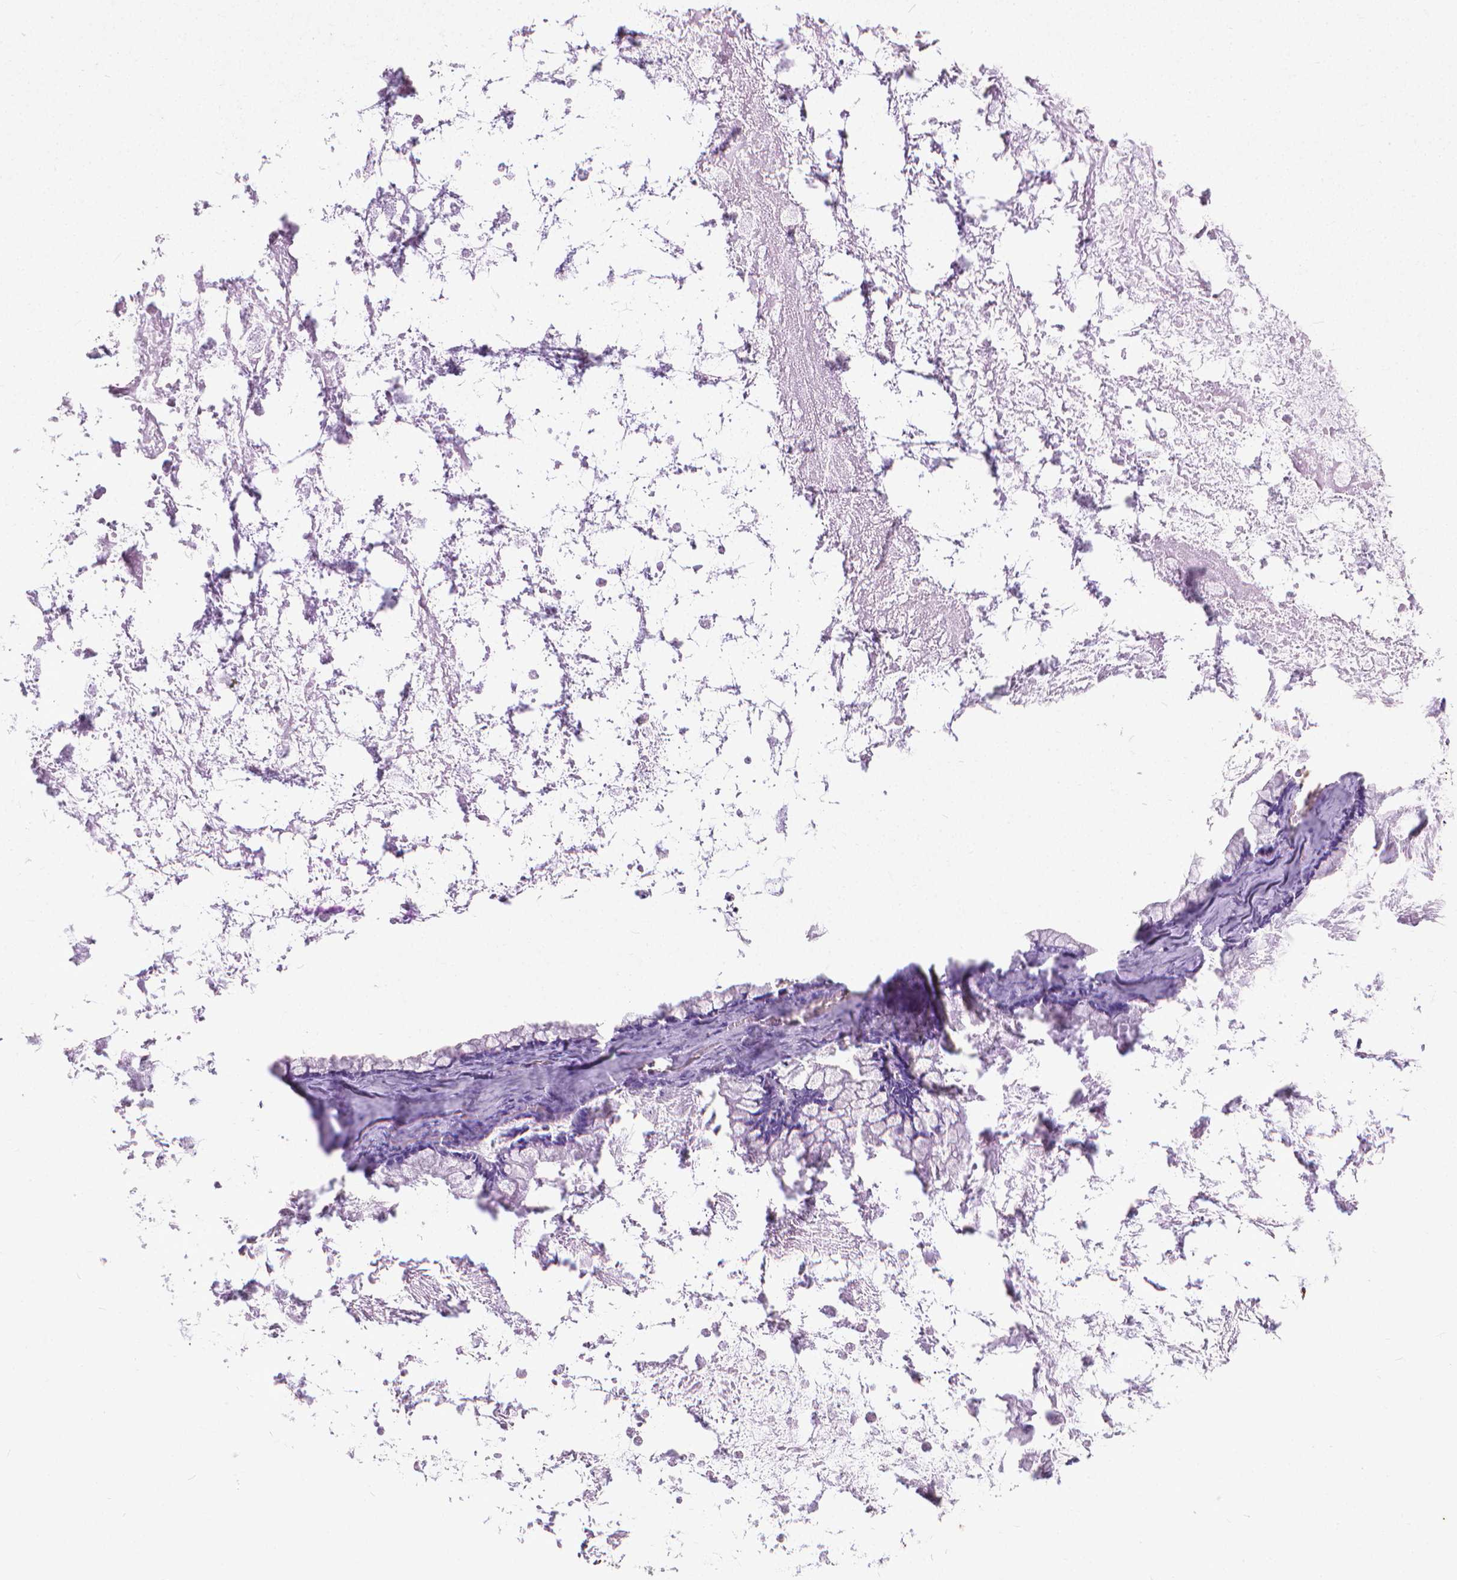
{"staining": {"intensity": "negative", "quantity": "none", "location": "none"}, "tissue": "ovarian cancer", "cell_type": "Tumor cells", "image_type": "cancer", "snomed": [{"axis": "morphology", "description": "Cystadenocarcinoma, mucinous, NOS"}, {"axis": "topography", "description": "Ovary"}], "caption": "High power microscopy histopathology image of an immunohistochemistry photomicrograph of ovarian mucinous cystadenocarcinoma, revealing no significant staining in tumor cells.", "gene": "KRT5", "patient": {"sex": "female", "age": 67}}